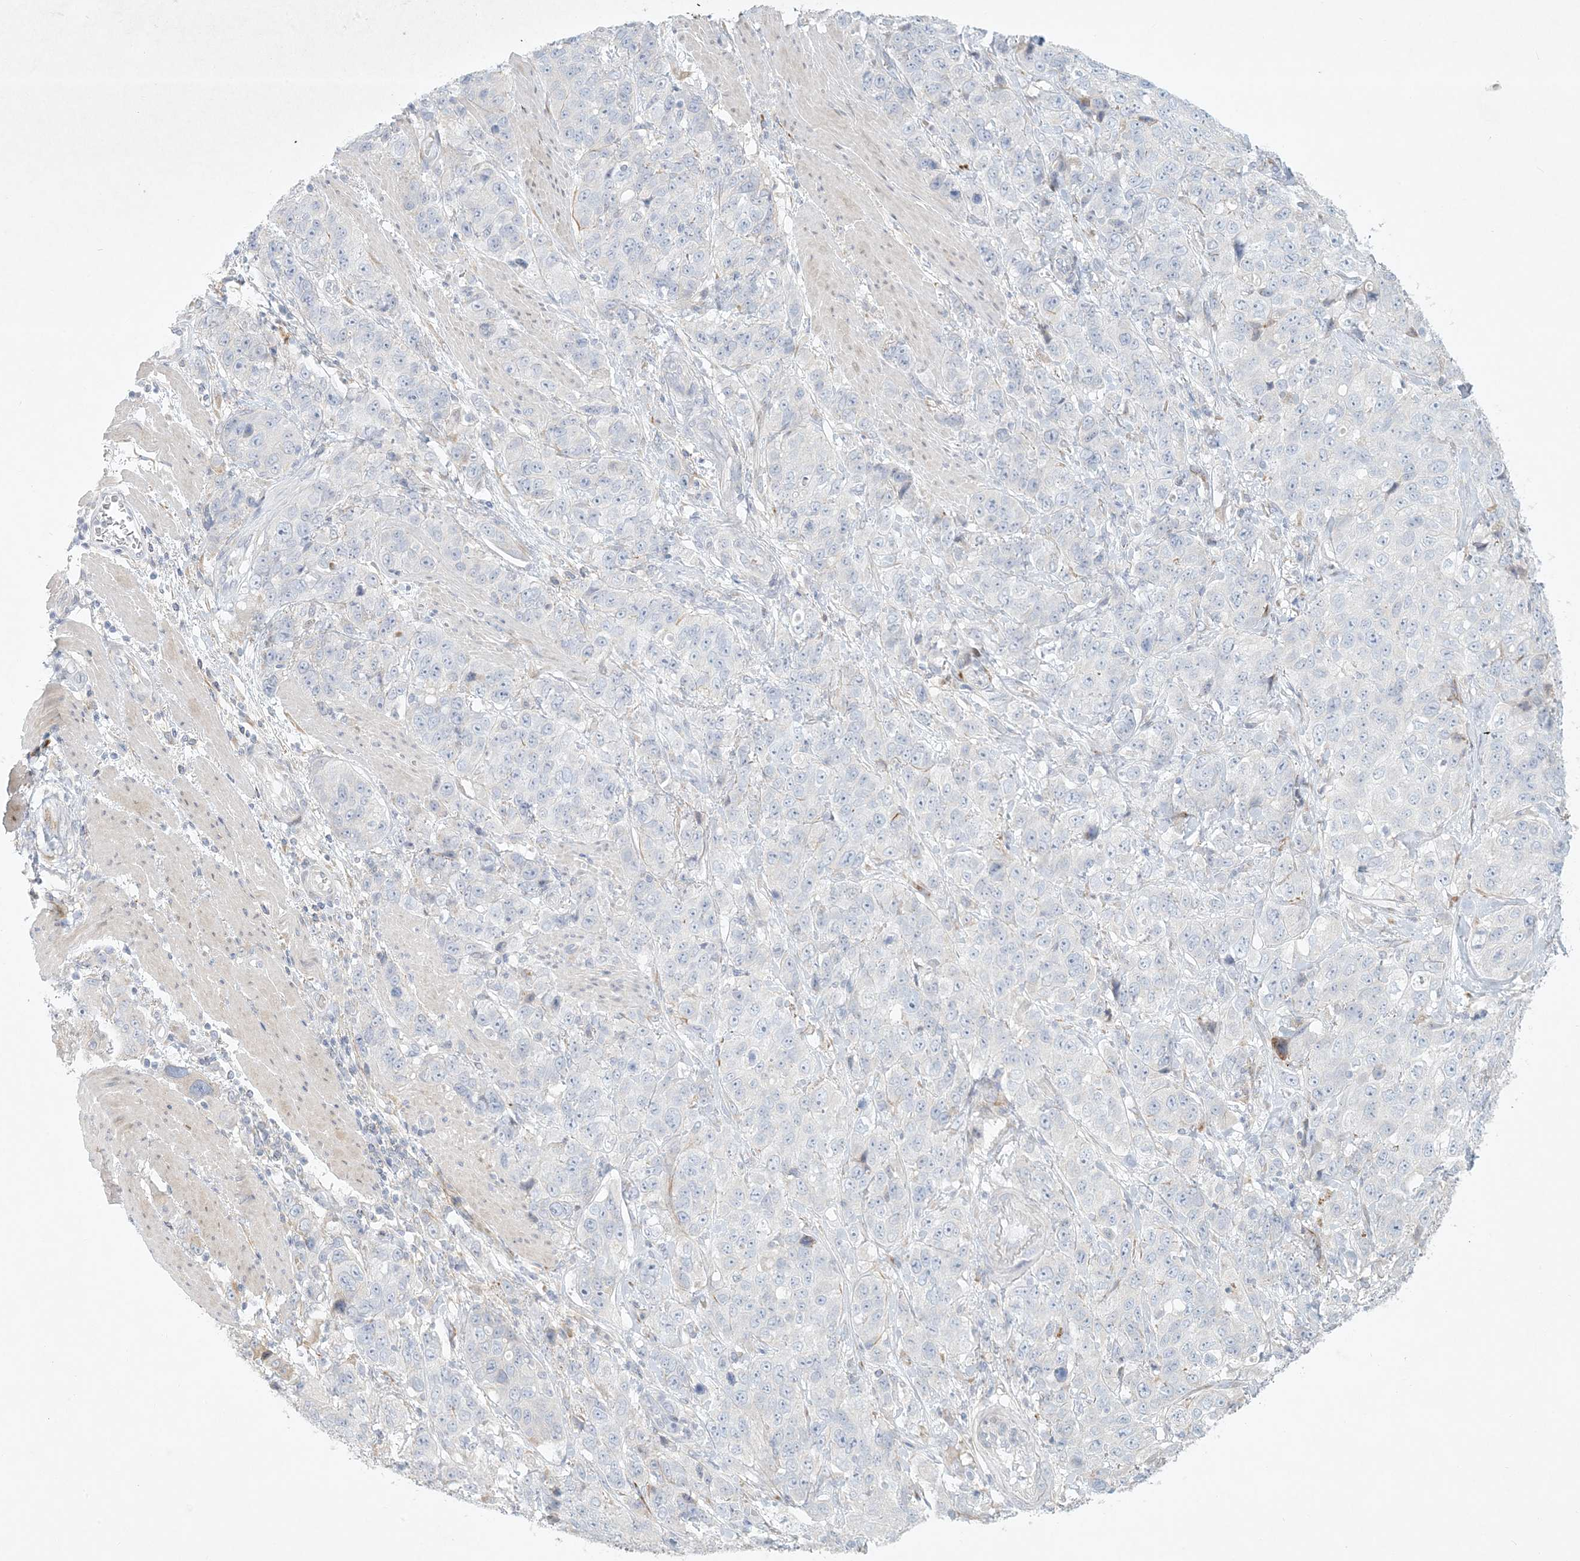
{"staining": {"intensity": "negative", "quantity": "none", "location": "none"}, "tissue": "stomach cancer", "cell_type": "Tumor cells", "image_type": "cancer", "snomed": [{"axis": "morphology", "description": "Adenocarcinoma, NOS"}, {"axis": "topography", "description": "Stomach"}], "caption": "An image of stomach cancer (adenocarcinoma) stained for a protein exhibits no brown staining in tumor cells.", "gene": "ZNF385D", "patient": {"sex": "male", "age": 48}}